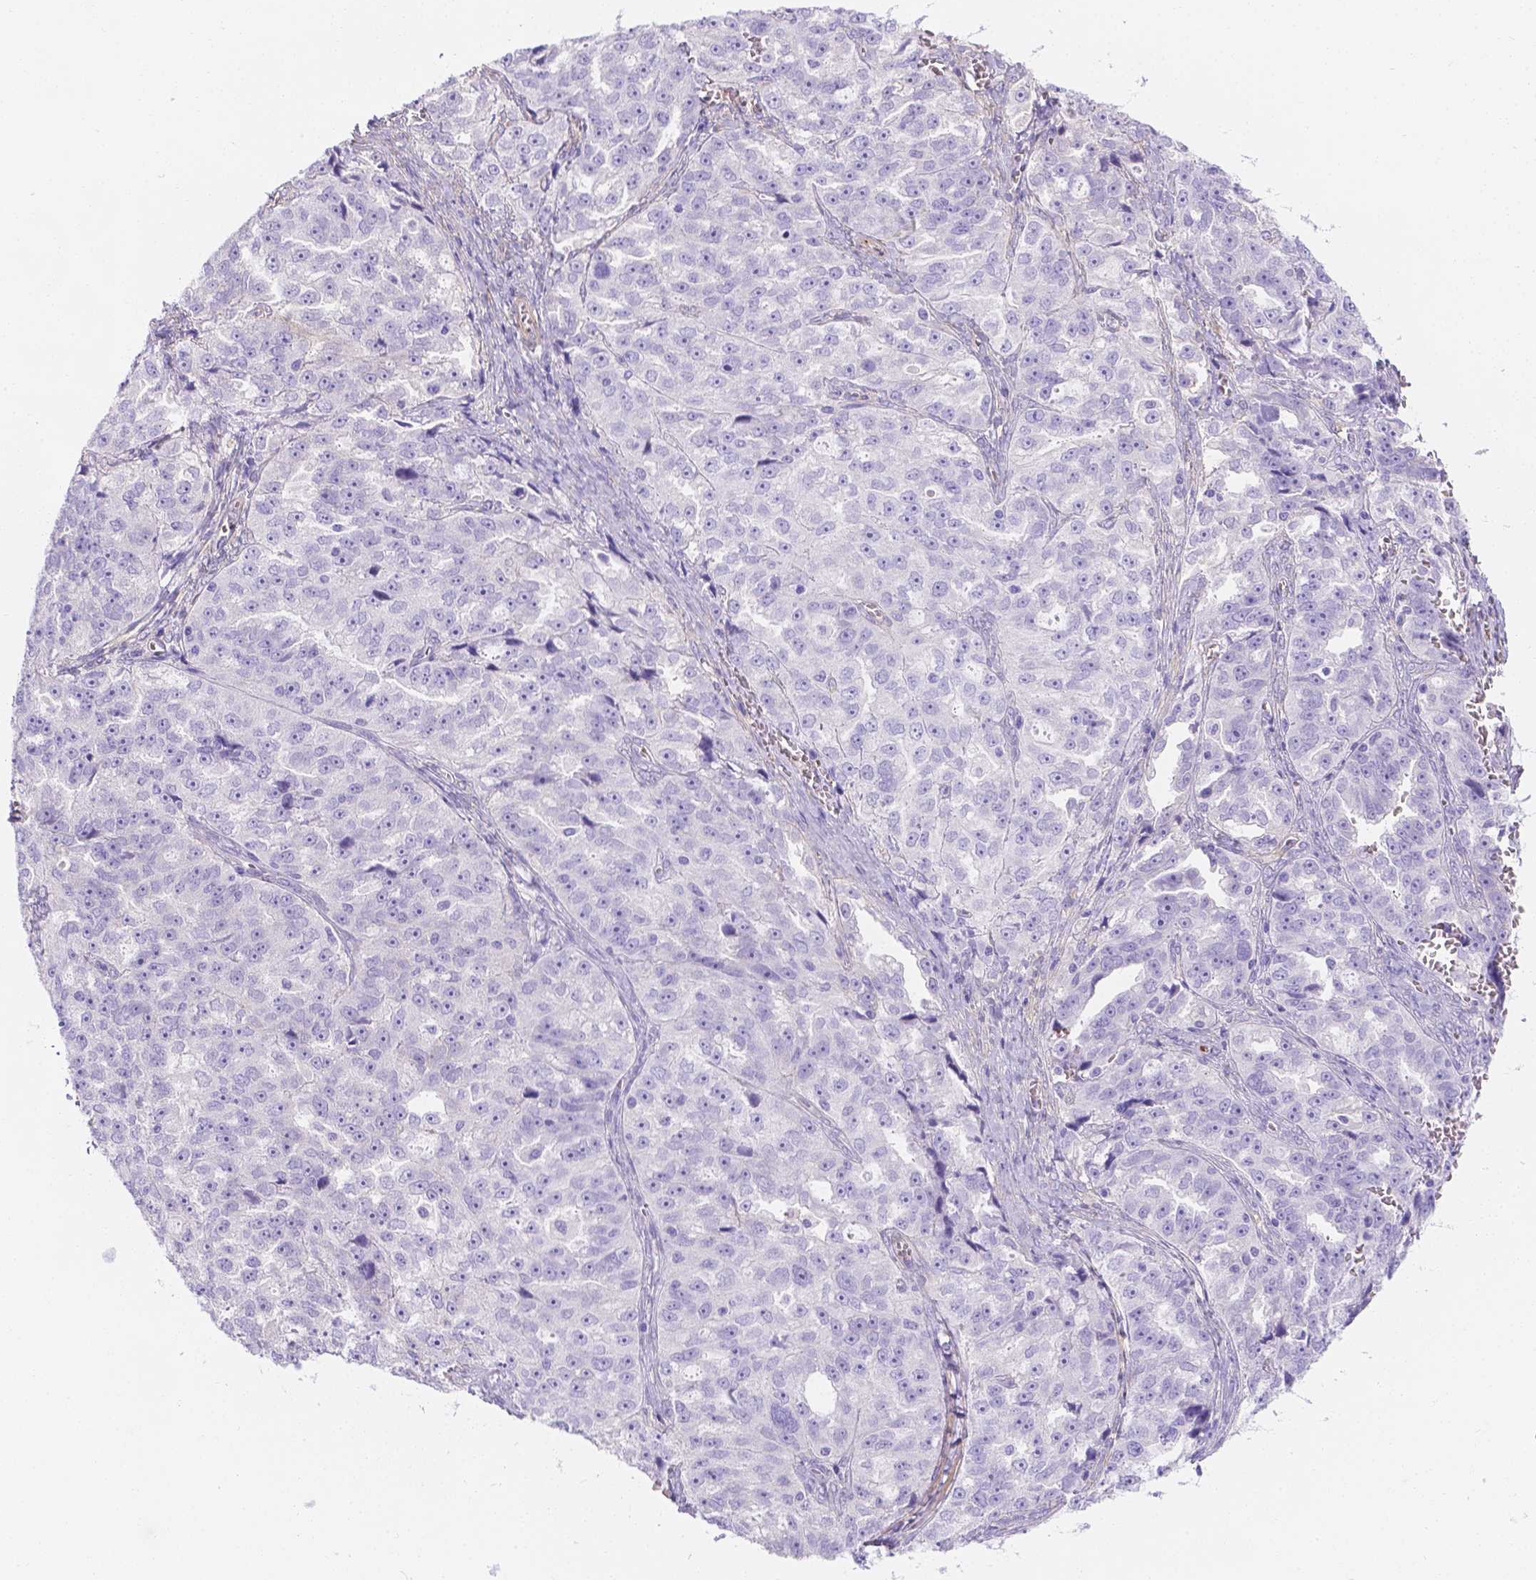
{"staining": {"intensity": "negative", "quantity": "none", "location": "none"}, "tissue": "ovarian cancer", "cell_type": "Tumor cells", "image_type": "cancer", "snomed": [{"axis": "morphology", "description": "Cystadenocarcinoma, serous, NOS"}, {"axis": "topography", "description": "Ovary"}], "caption": "A high-resolution photomicrograph shows IHC staining of ovarian serous cystadenocarcinoma, which exhibits no significant positivity in tumor cells. (DAB immunohistochemistry visualized using brightfield microscopy, high magnification).", "gene": "SLC40A1", "patient": {"sex": "female", "age": 51}}